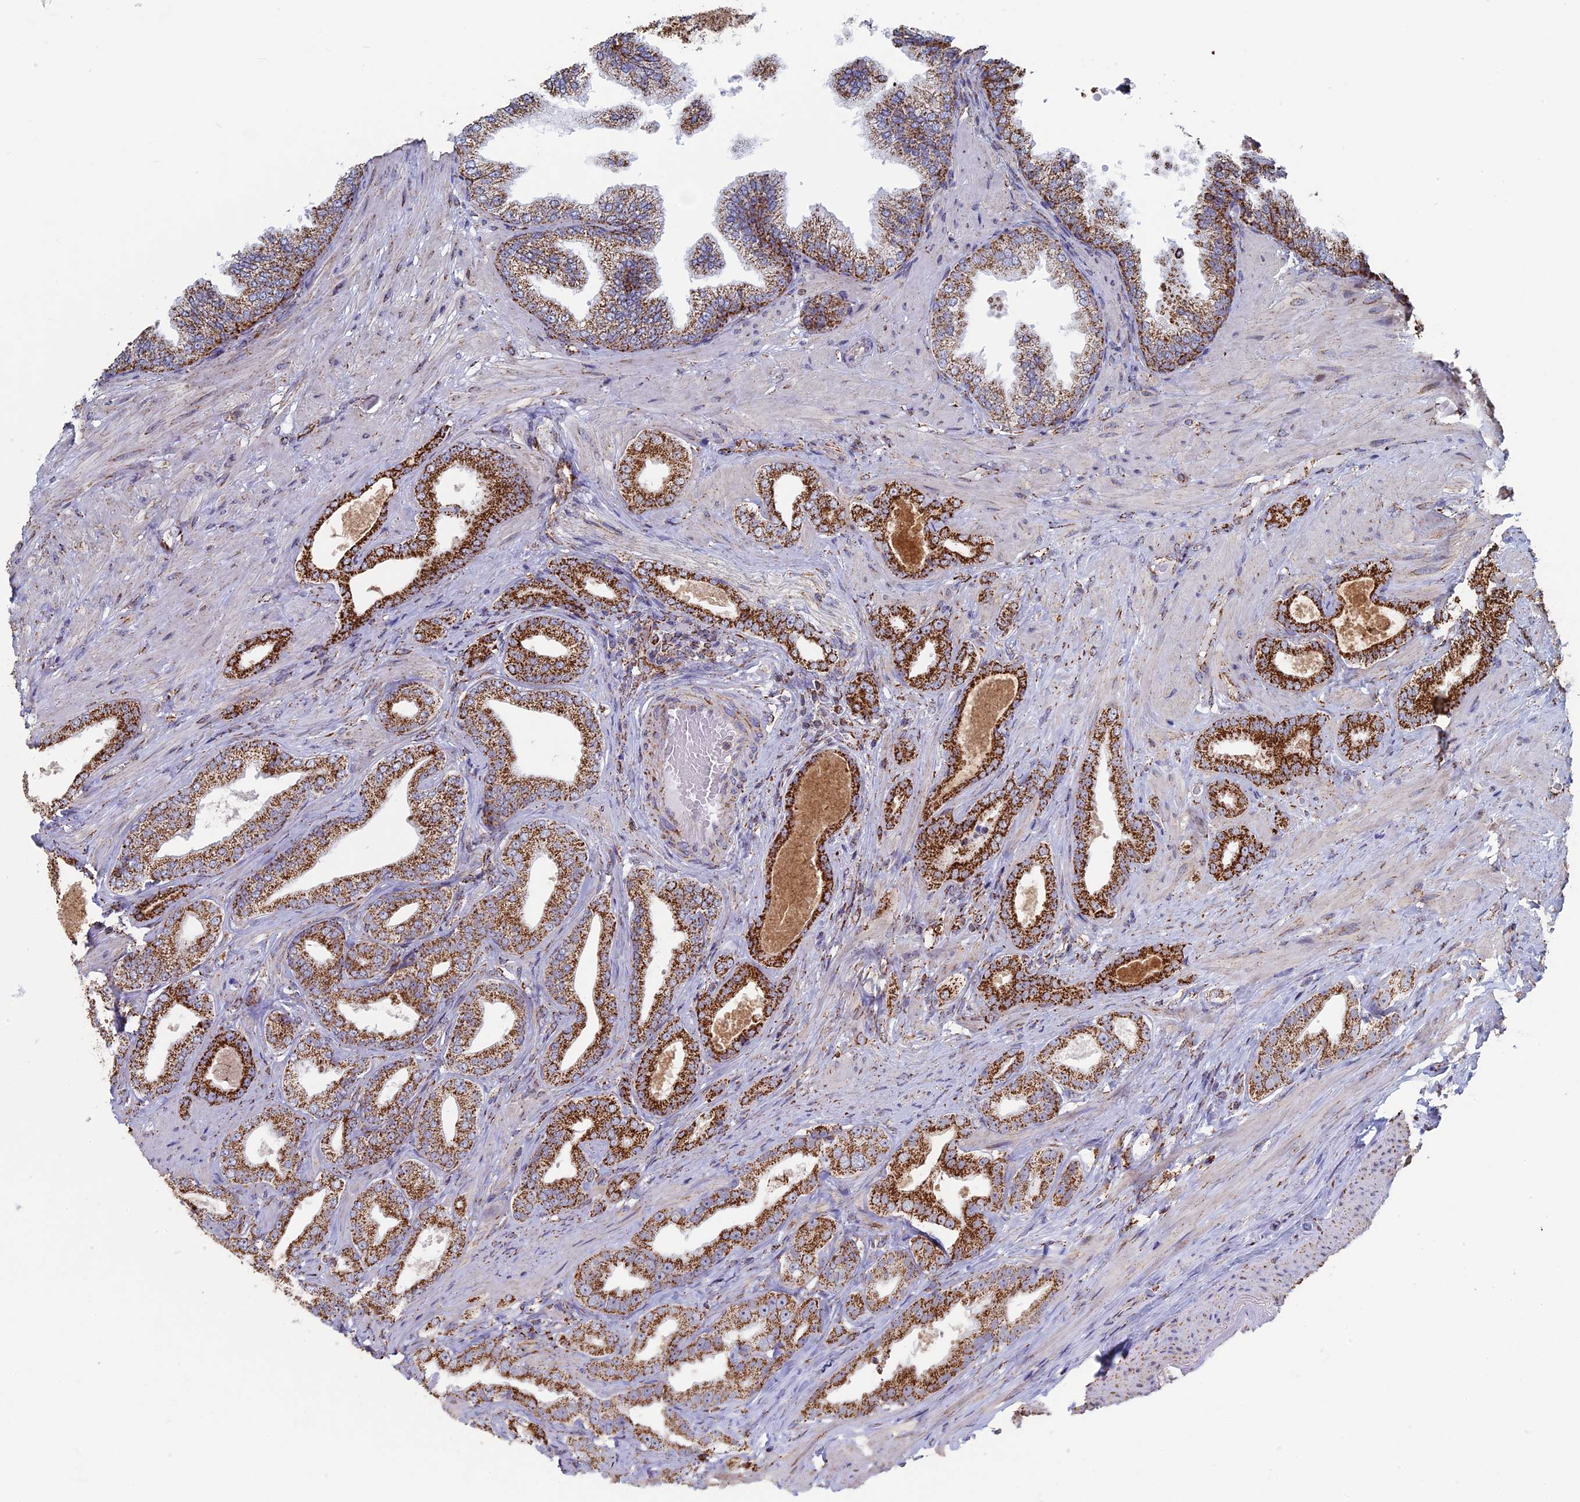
{"staining": {"intensity": "strong", "quantity": ">75%", "location": "cytoplasmic/membranous"}, "tissue": "prostate cancer", "cell_type": "Tumor cells", "image_type": "cancer", "snomed": [{"axis": "morphology", "description": "Adenocarcinoma, Low grade"}, {"axis": "topography", "description": "Prostate"}], "caption": "Prostate cancer (low-grade adenocarcinoma) stained for a protein (brown) demonstrates strong cytoplasmic/membranous positive staining in approximately >75% of tumor cells.", "gene": "SEC24D", "patient": {"sex": "male", "age": 63}}